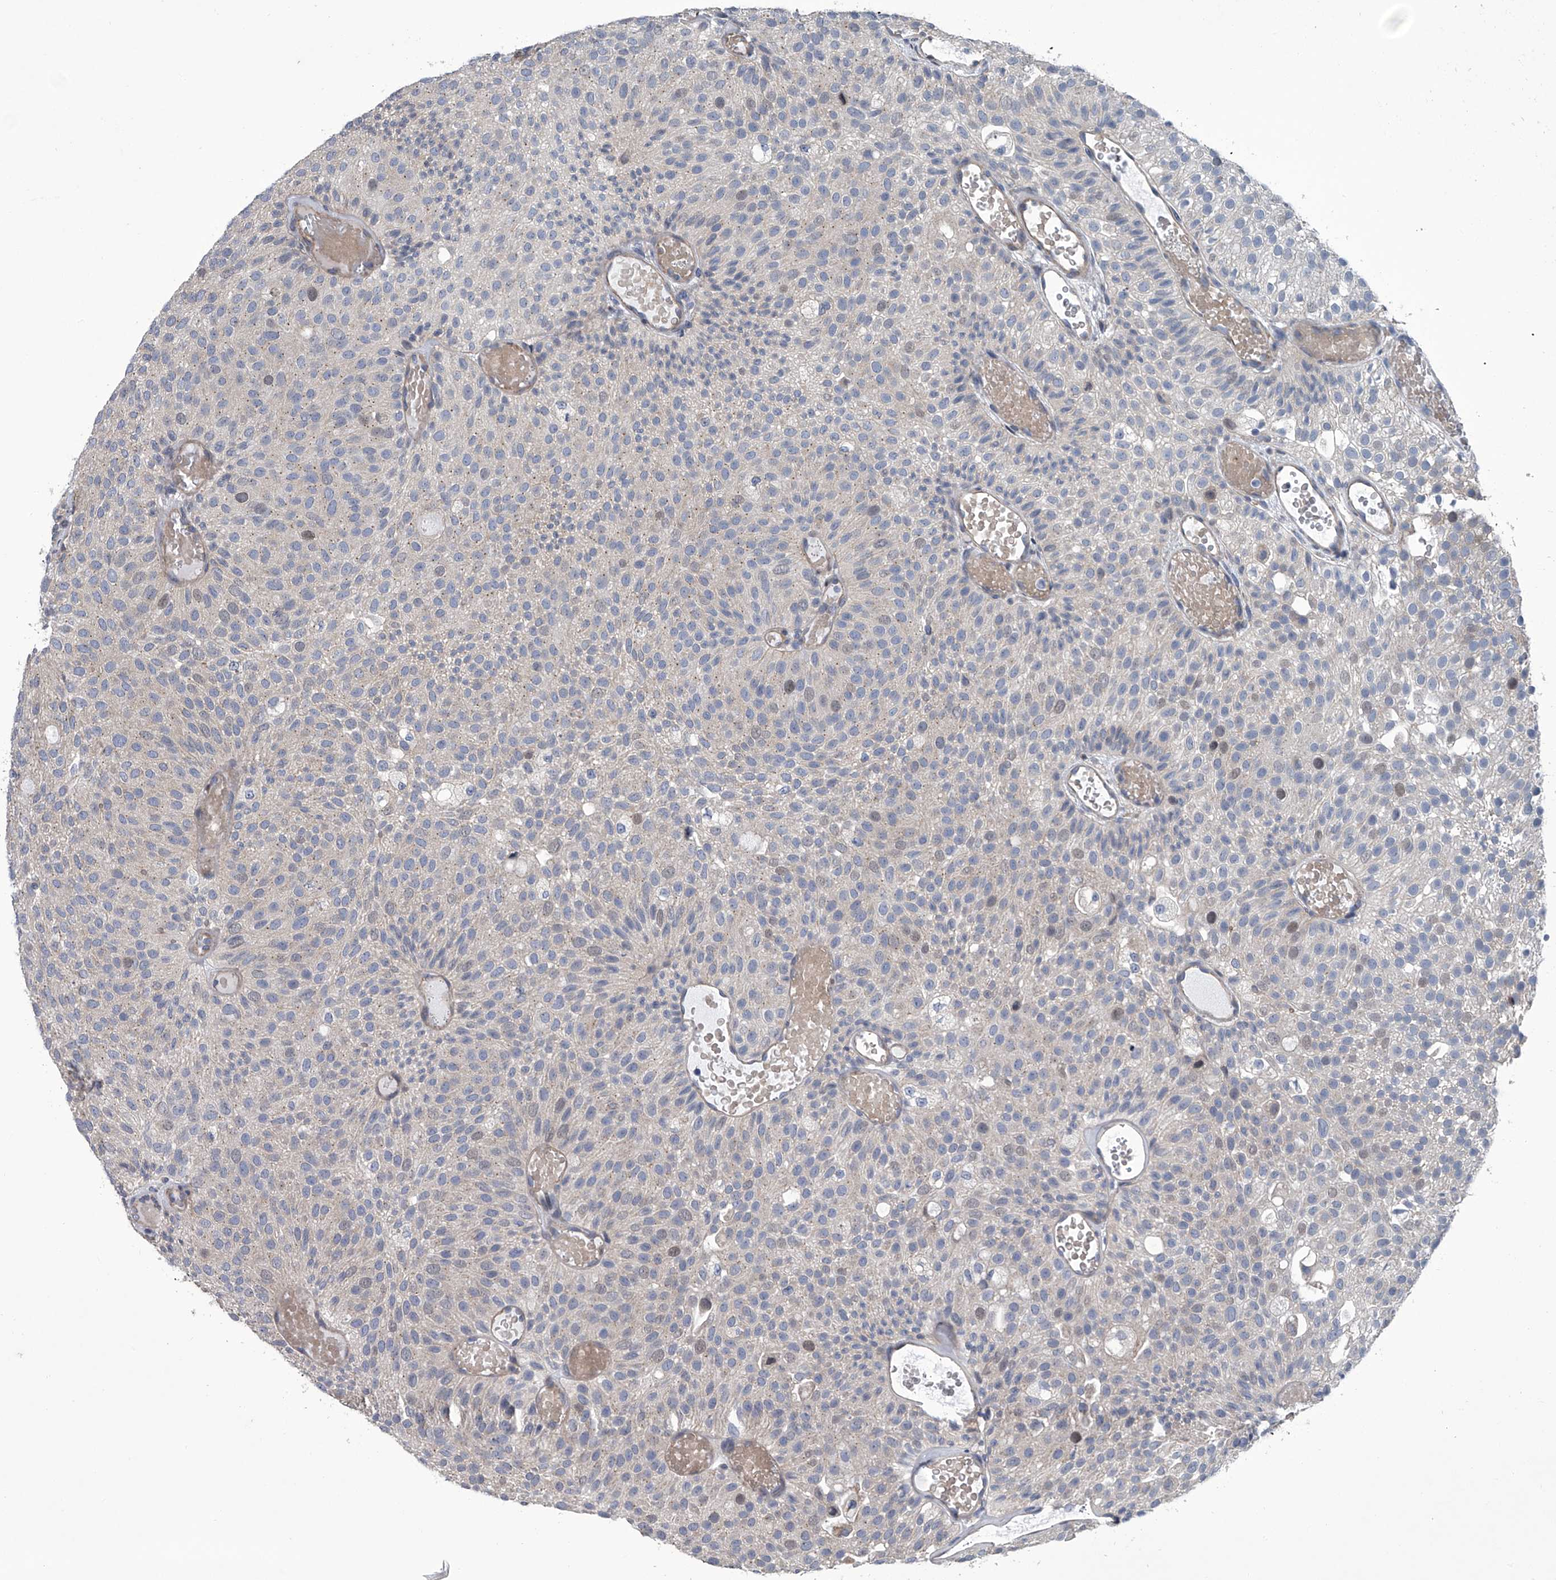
{"staining": {"intensity": "weak", "quantity": "<25%", "location": "nuclear"}, "tissue": "urothelial cancer", "cell_type": "Tumor cells", "image_type": "cancer", "snomed": [{"axis": "morphology", "description": "Urothelial carcinoma, Low grade"}, {"axis": "topography", "description": "Urinary bladder"}], "caption": "Immunohistochemical staining of human urothelial carcinoma (low-grade) shows no significant positivity in tumor cells.", "gene": "ABCG1", "patient": {"sex": "male", "age": 78}}